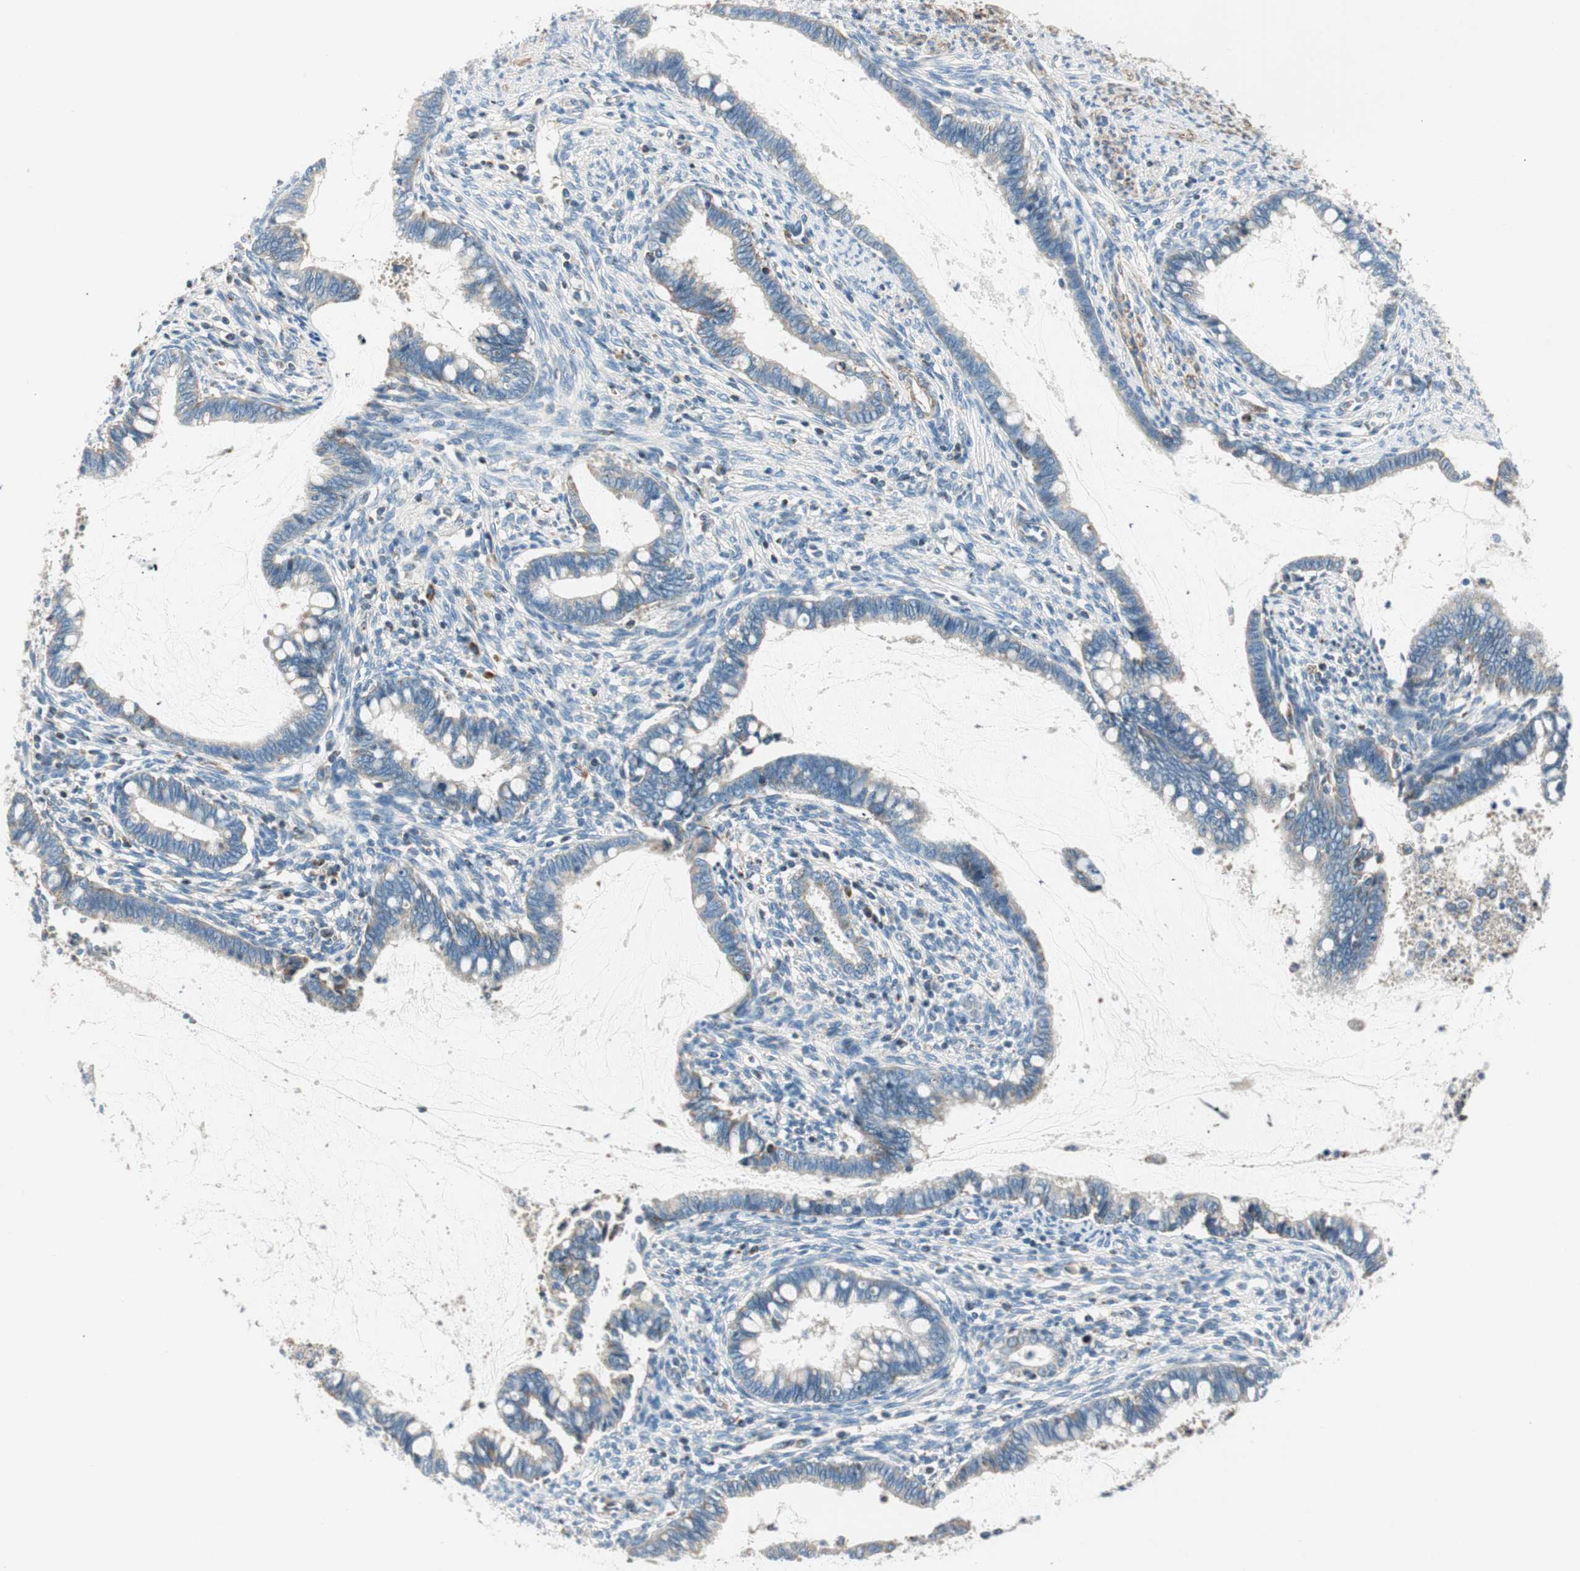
{"staining": {"intensity": "weak", "quantity": "25%-75%", "location": "cytoplasmic/membranous"}, "tissue": "cervical cancer", "cell_type": "Tumor cells", "image_type": "cancer", "snomed": [{"axis": "morphology", "description": "Adenocarcinoma, NOS"}, {"axis": "topography", "description": "Cervix"}], "caption": "Adenocarcinoma (cervical) stained for a protein (brown) shows weak cytoplasmic/membranous positive expression in about 25%-75% of tumor cells.", "gene": "RORB", "patient": {"sex": "female", "age": 44}}